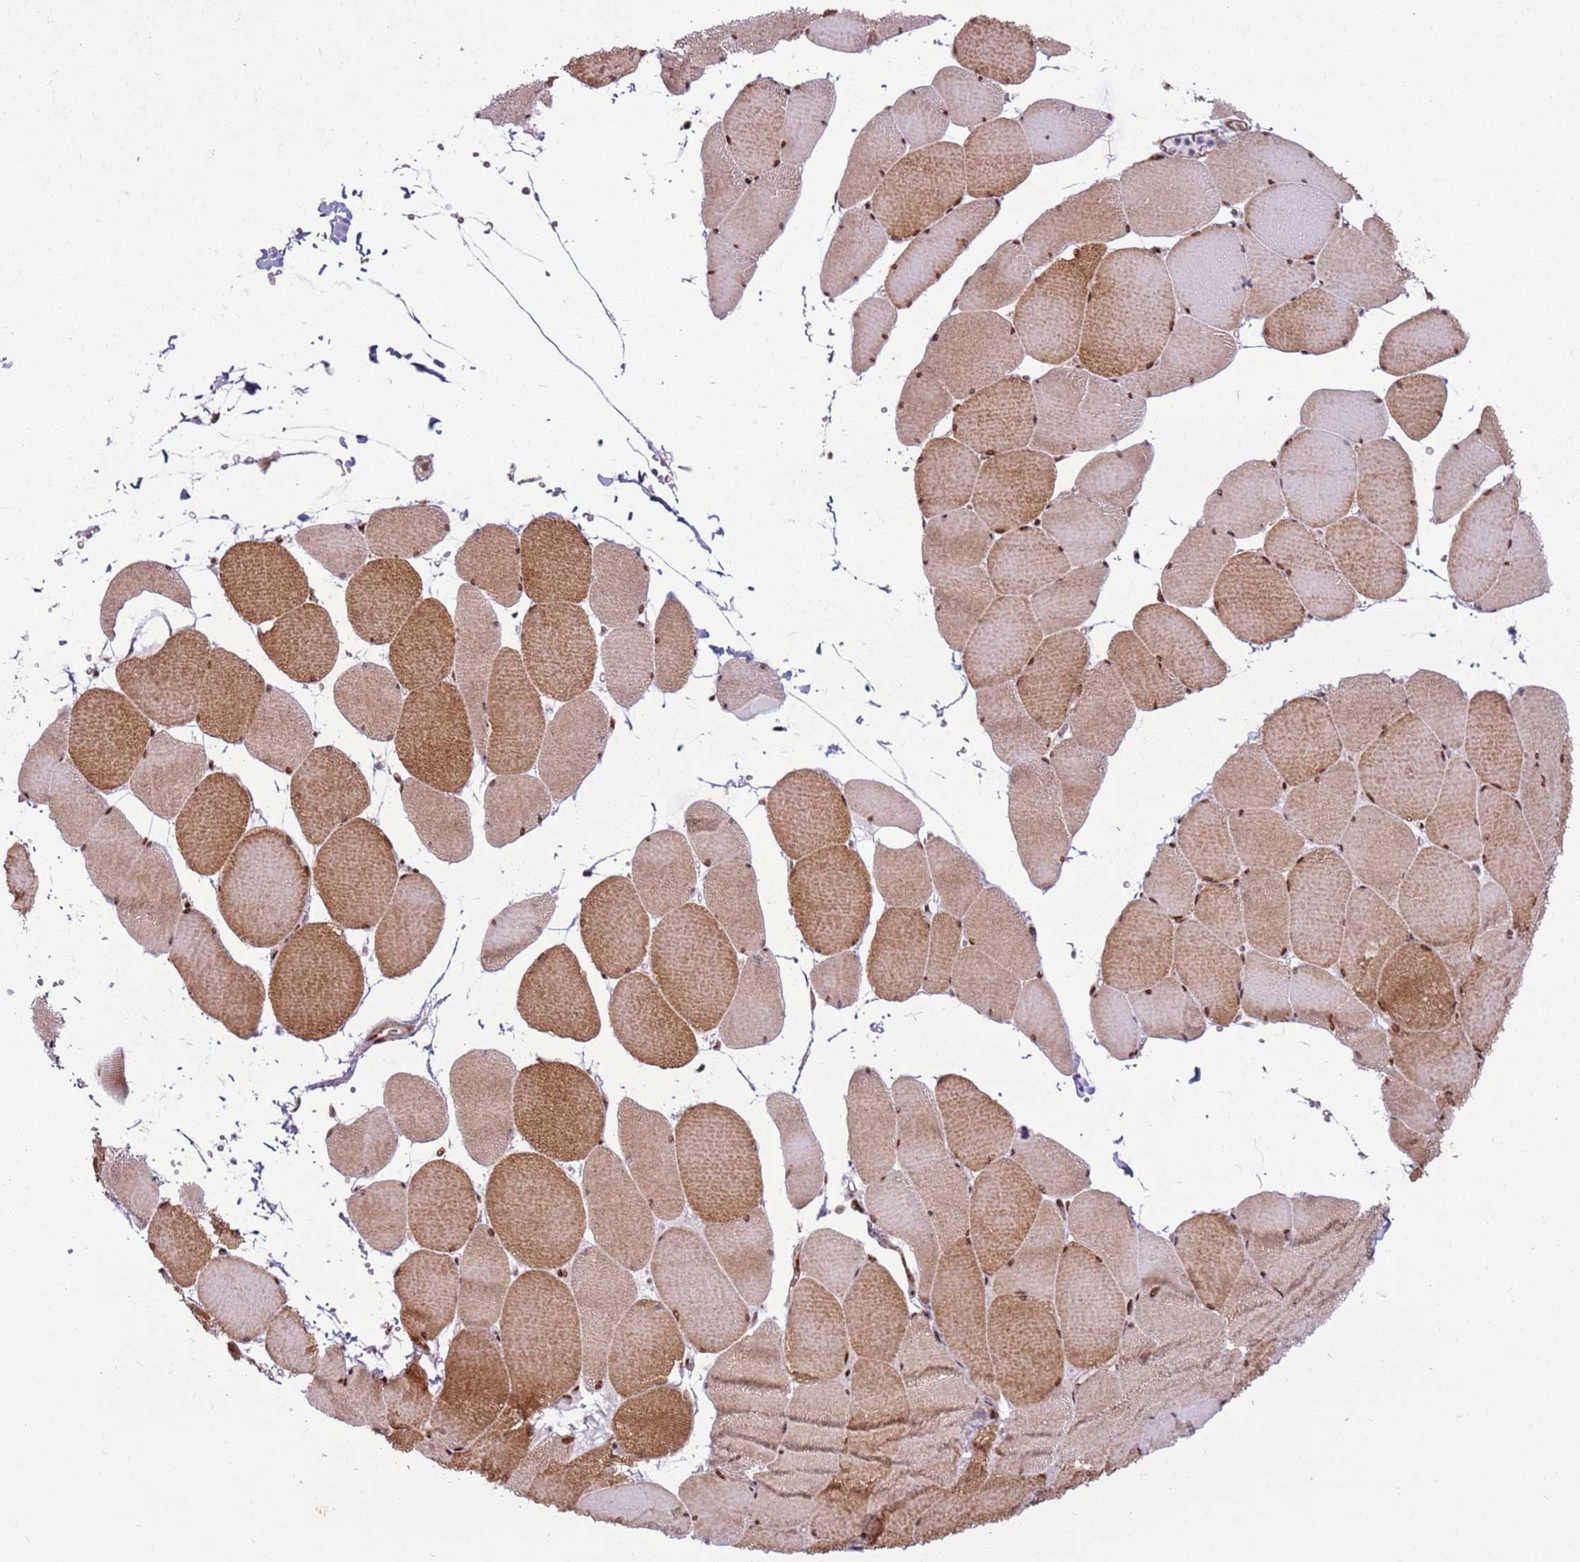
{"staining": {"intensity": "moderate", "quantity": ">75%", "location": "cytoplasmic/membranous,nuclear"}, "tissue": "skeletal muscle", "cell_type": "Myocytes", "image_type": "normal", "snomed": [{"axis": "morphology", "description": "Normal tissue, NOS"}, {"axis": "topography", "description": "Skeletal muscle"}, {"axis": "topography", "description": "Head-Neck"}], "caption": "Skeletal muscle stained for a protein reveals moderate cytoplasmic/membranous,nuclear positivity in myocytes.", "gene": "PCTP", "patient": {"sex": "male", "age": 66}}